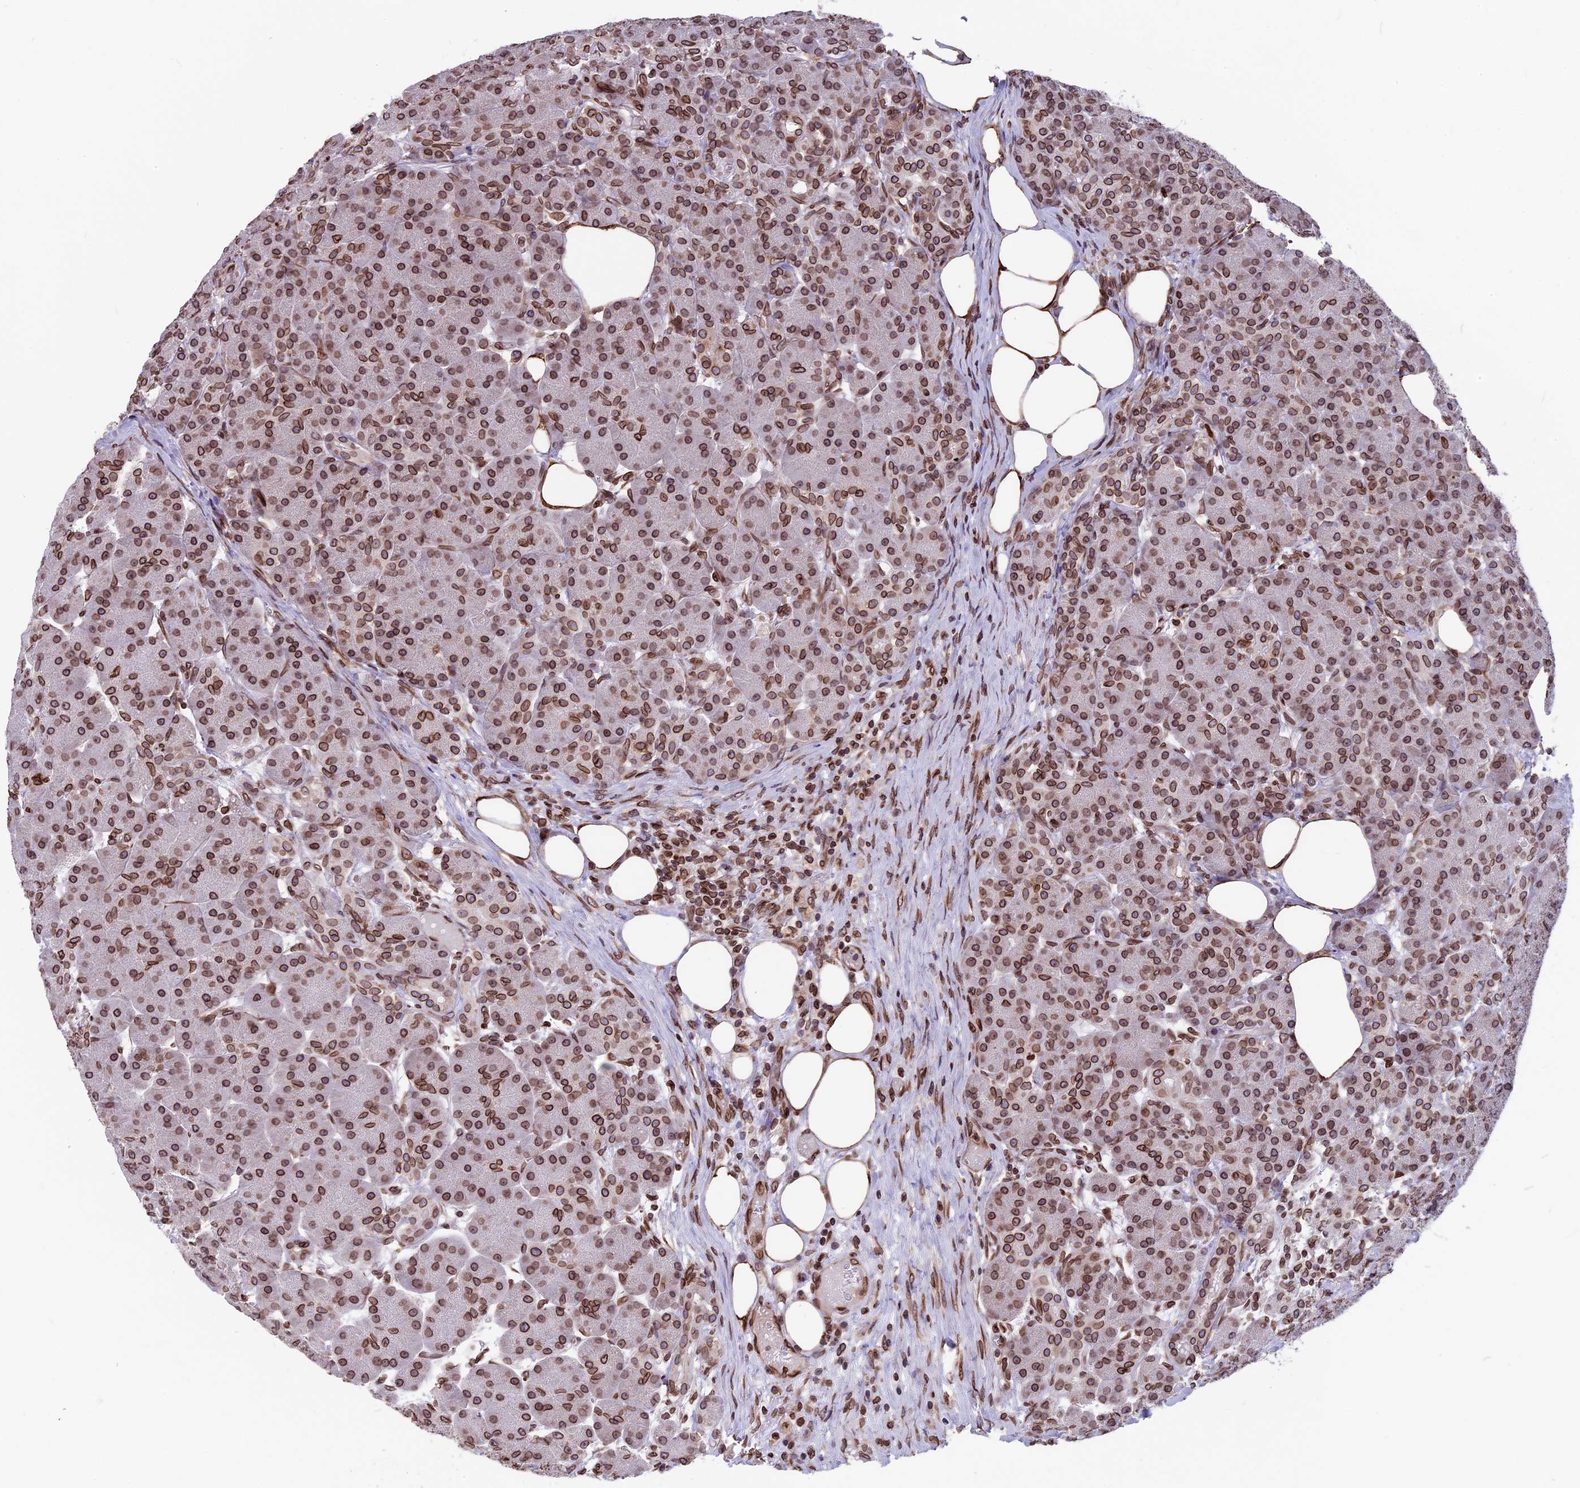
{"staining": {"intensity": "strong", "quantity": "25%-75%", "location": "cytoplasmic/membranous,nuclear"}, "tissue": "pancreas", "cell_type": "Exocrine glandular cells", "image_type": "normal", "snomed": [{"axis": "morphology", "description": "Normal tissue, NOS"}, {"axis": "topography", "description": "Pancreas"}], "caption": "Pancreas stained for a protein (brown) demonstrates strong cytoplasmic/membranous,nuclear positive positivity in approximately 25%-75% of exocrine glandular cells.", "gene": "PTCHD4", "patient": {"sex": "male", "age": 63}}